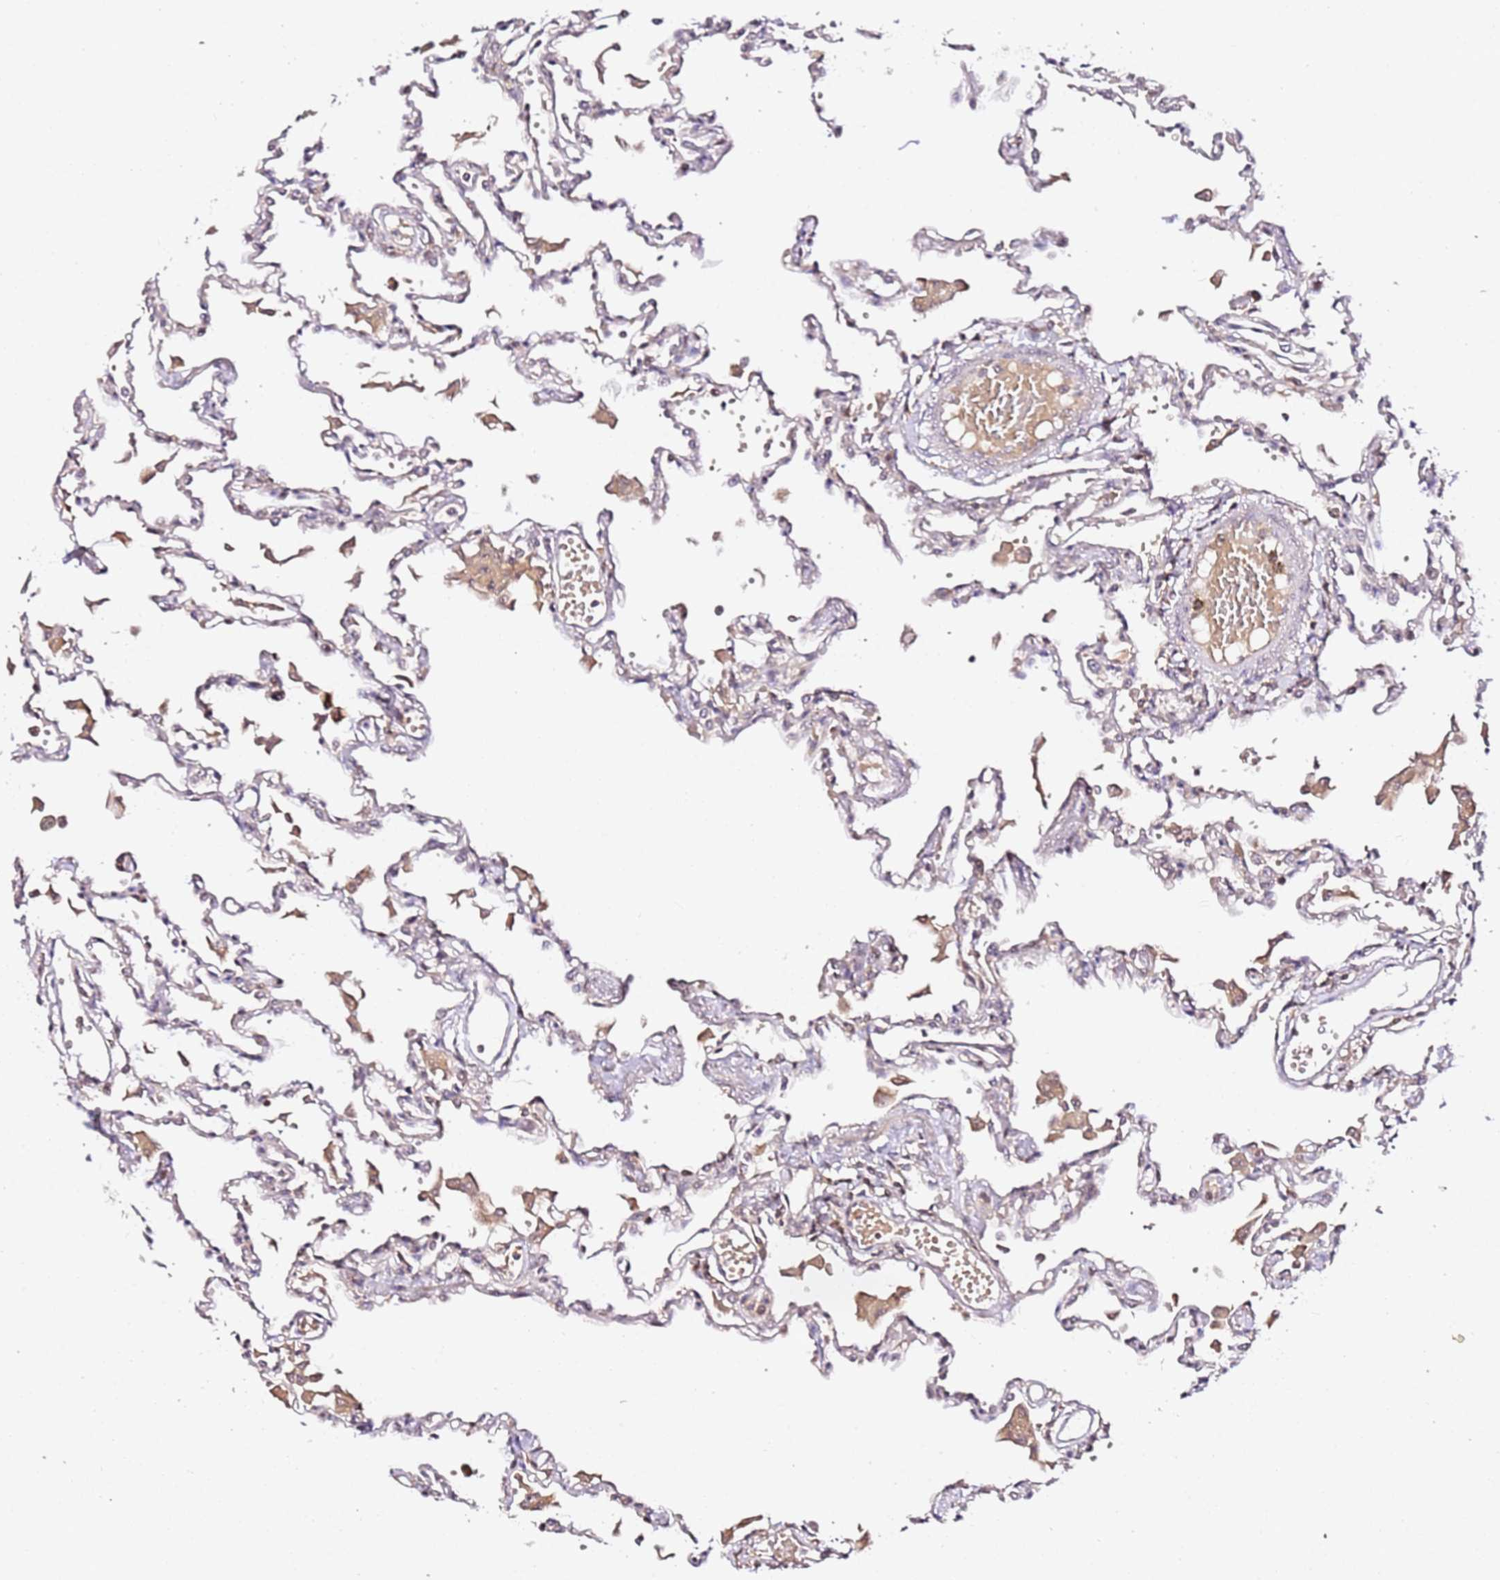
{"staining": {"intensity": "moderate", "quantity": "<25%", "location": "cytoplasmic/membranous"}, "tissue": "lung", "cell_type": "Alveolar cells", "image_type": "normal", "snomed": [{"axis": "morphology", "description": "Normal tissue, NOS"}, {"axis": "topography", "description": "Bronchus"}, {"axis": "topography", "description": "Lung"}], "caption": "Immunohistochemistry (IHC) image of normal human lung stained for a protein (brown), which displays low levels of moderate cytoplasmic/membranous expression in about <25% of alveolar cells.", "gene": "OR5V1", "patient": {"sex": "female", "age": 49}}